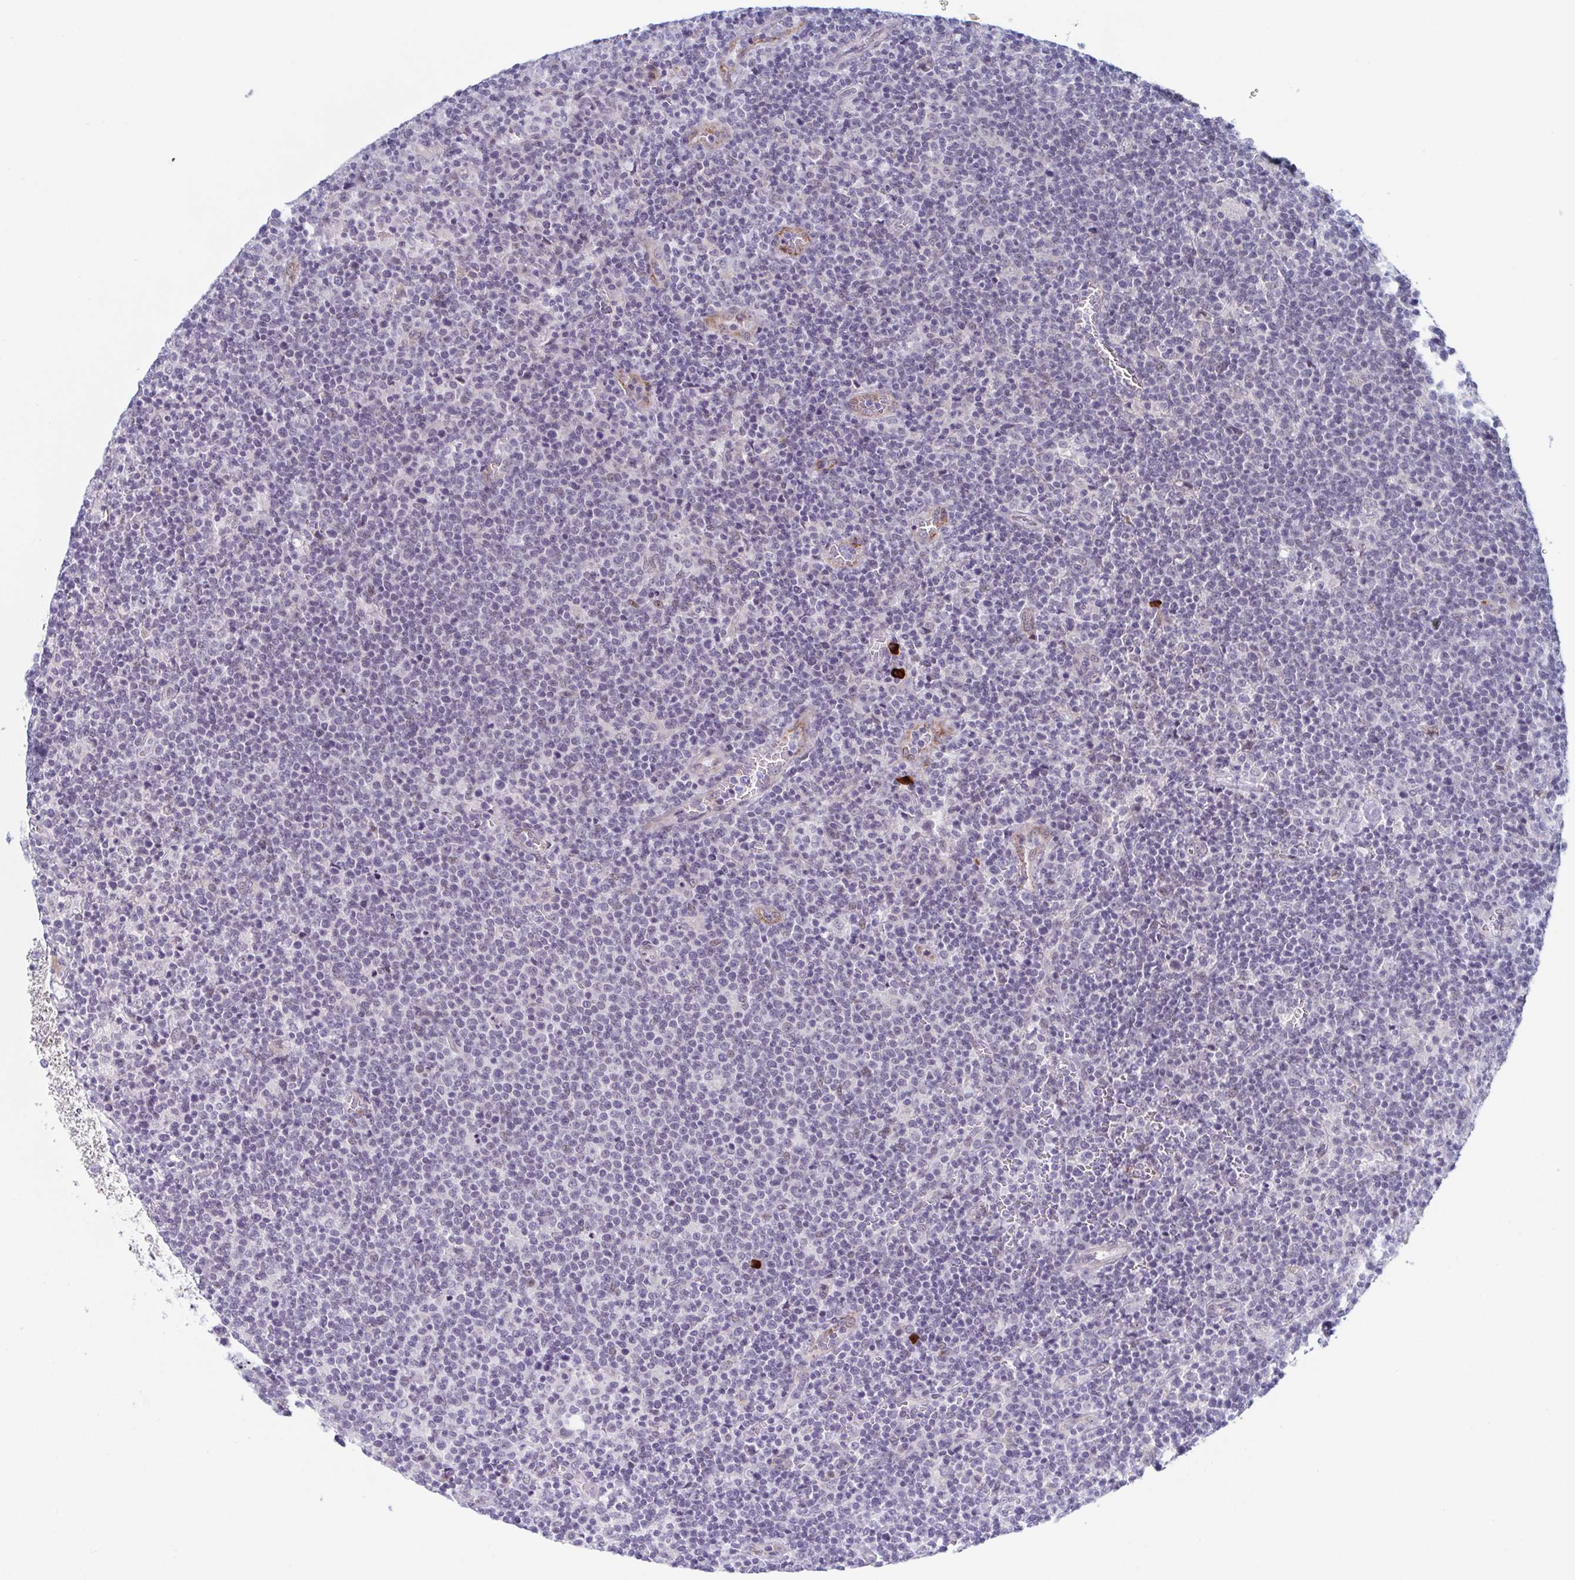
{"staining": {"intensity": "negative", "quantity": "none", "location": "none"}, "tissue": "lymphoma", "cell_type": "Tumor cells", "image_type": "cancer", "snomed": [{"axis": "morphology", "description": "Malignant lymphoma, non-Hodgkin's type, High grade"}, {"axis": "topography", "description": "Lymph node"}], "caption": "The immunohistochemistry micrograph has no significant staining in tumor cells of lymphoma tissue.", "gene": "ZFP64", "patient": {"sex": "male", "age": 61}}